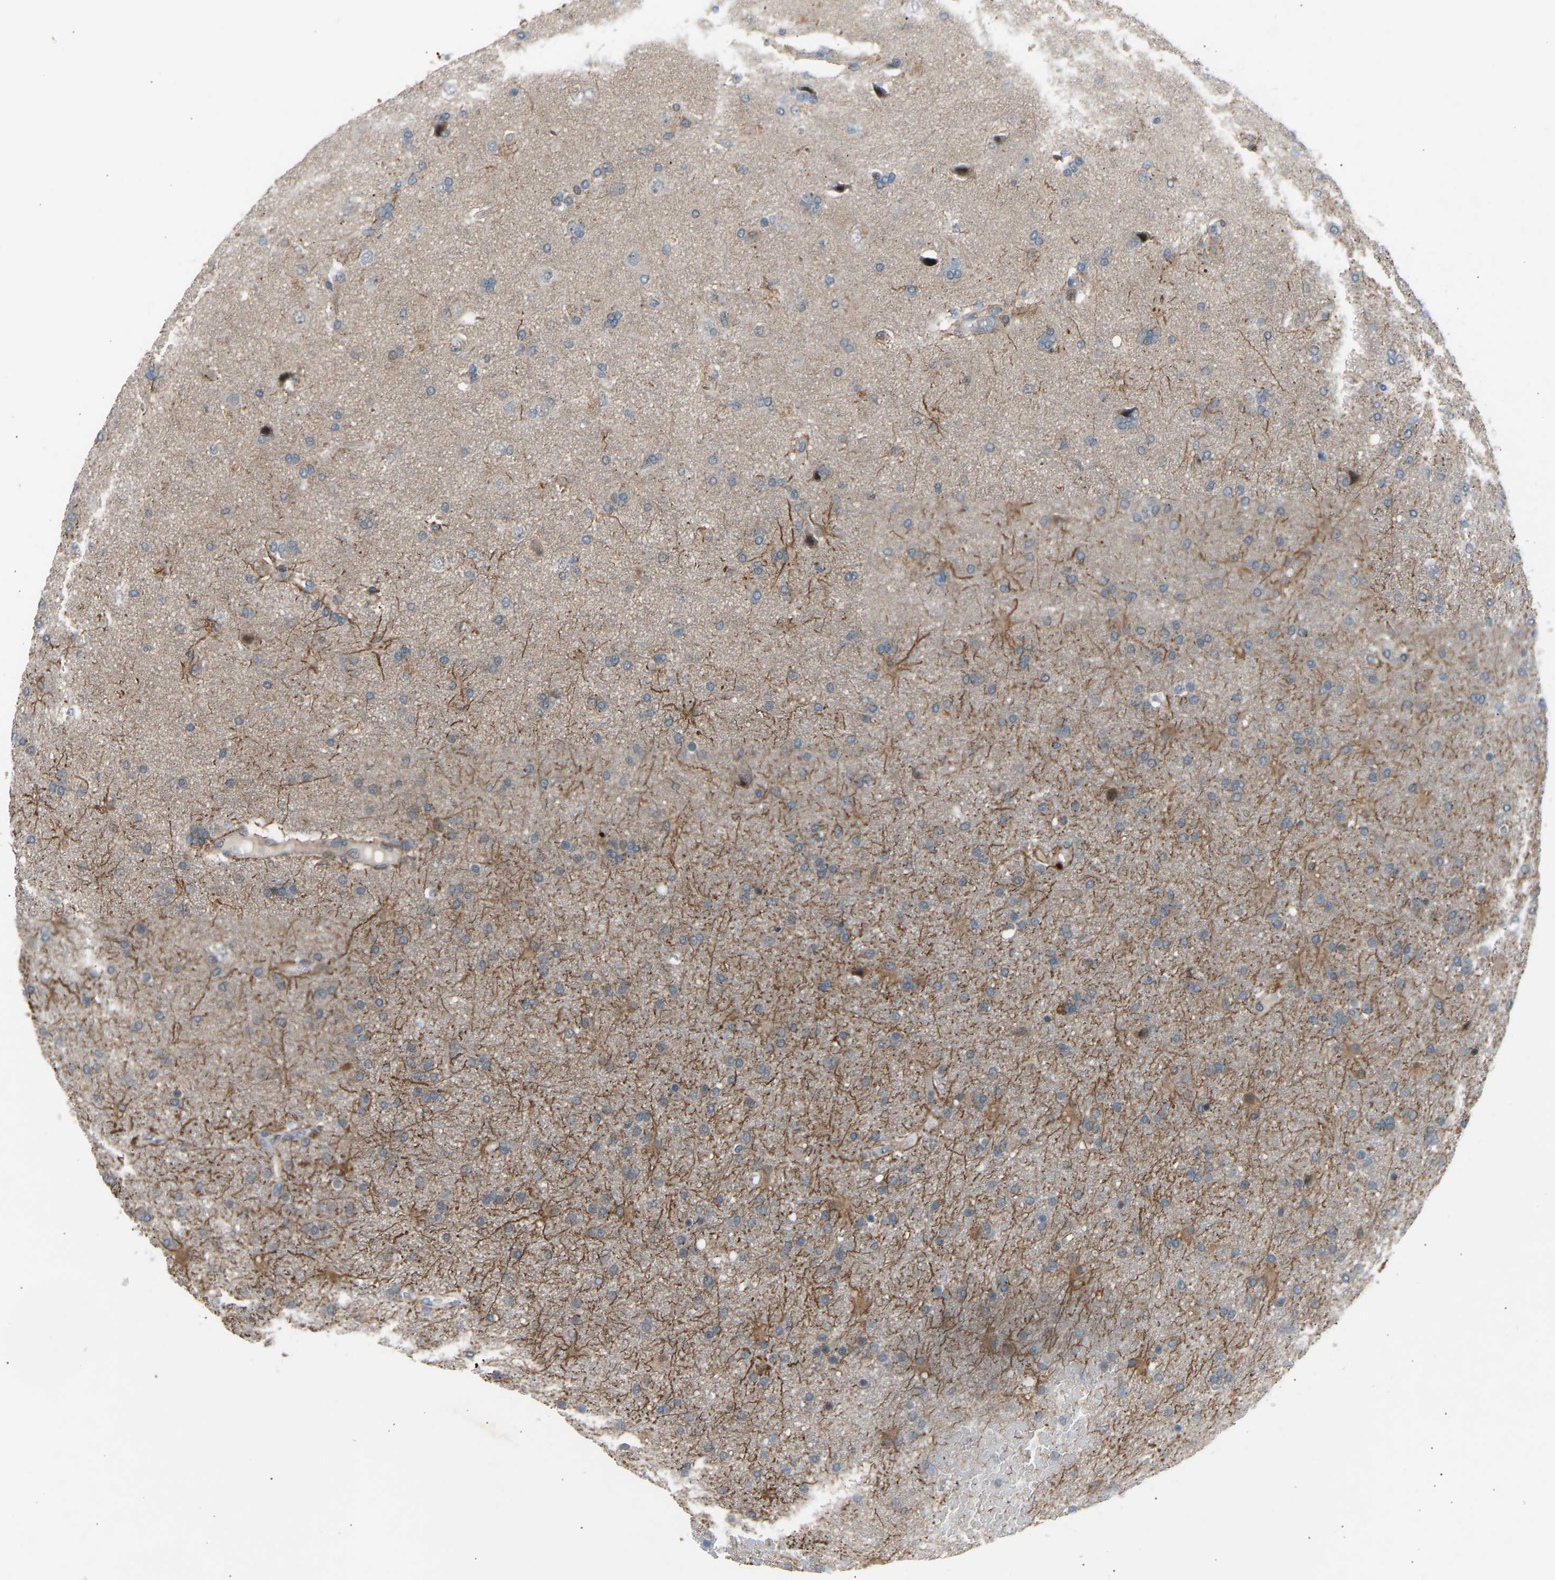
{"staining": {"intensity": "weak", "quantity": "<25%", "location": "cytoplasmic/membranous"}, "tissue": "glioma", "cell_type": "Tumor cells", "image_type": "cancer", "snomed": [{"axis": "morphology", "description": "Glioma, malignant, High grade"}, {"axis": "topography", "description": "Brain"}], "caption": "The immunohistochemistry (IHC) photomicrograph has no significant staining in tumor cells of malignant glioma (high-grade) tissue. (IHC, brightfield microscopy, high magnification).", "gene": "VPS41", "patient": {"sex": "male", "age": 72}}